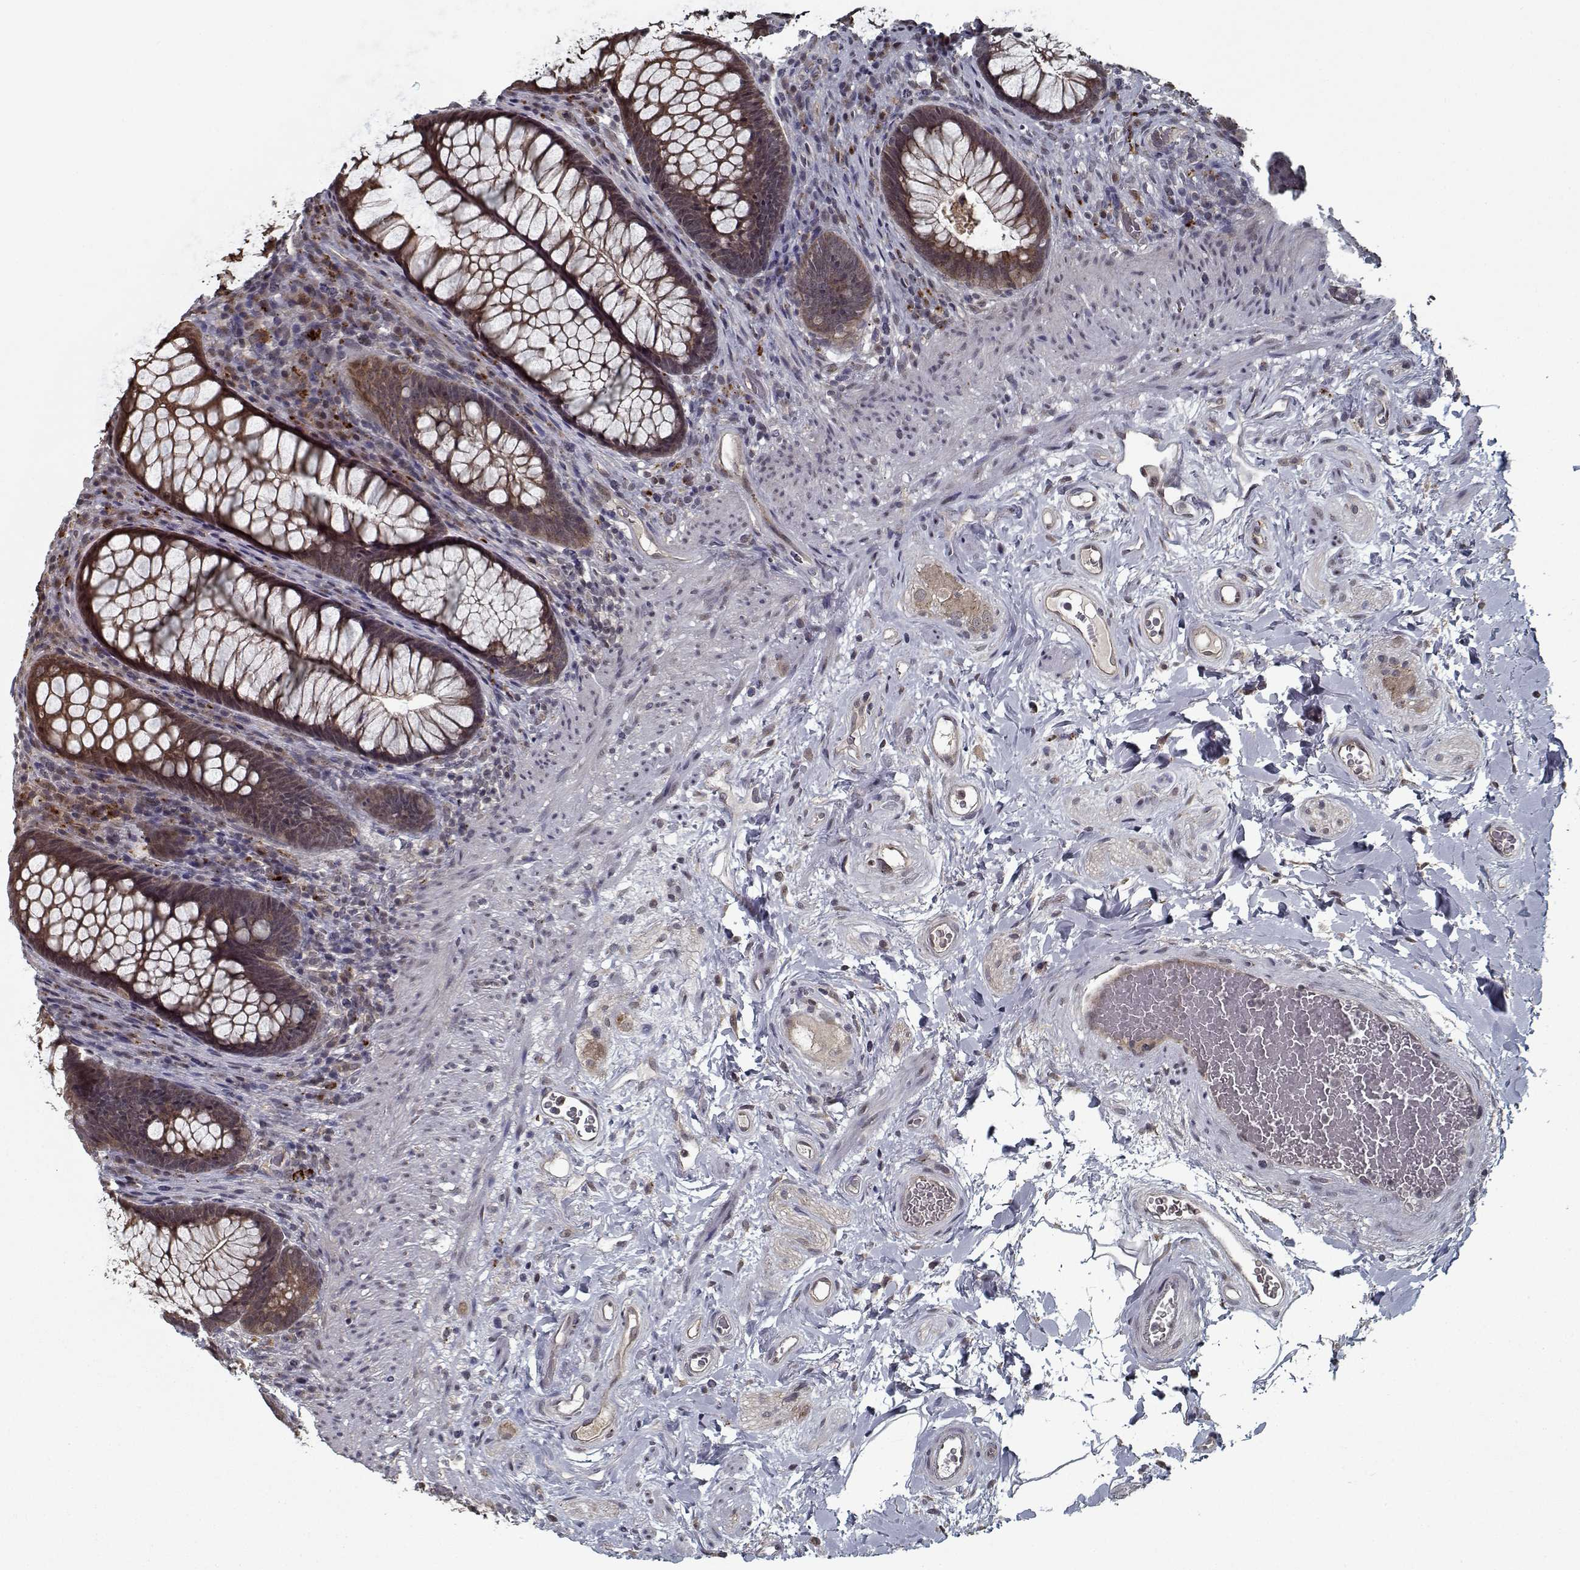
{"staining": {"intensity": "strong", "quantity": ">75%", "location": "cytoplasmic/membranous"}, "tissue": "rectum", "cell_type": "Glandular cells", "image_type": "normal", "snomed": [{"axis": "morphology", "description": "Normal tissue, NOS"}, {"axis": "topography", "description": "Smooth muscle"}, {"axis": "topography", "description": "Rectum"}], "caption": "The photomicrograph reveals staining of benign rectum, revealing strong cytoplasmic/membranous protein positivity (brown color) within glandular cells.", "gene": "NLK", "patient": {"sex": "male", "age": 53}}